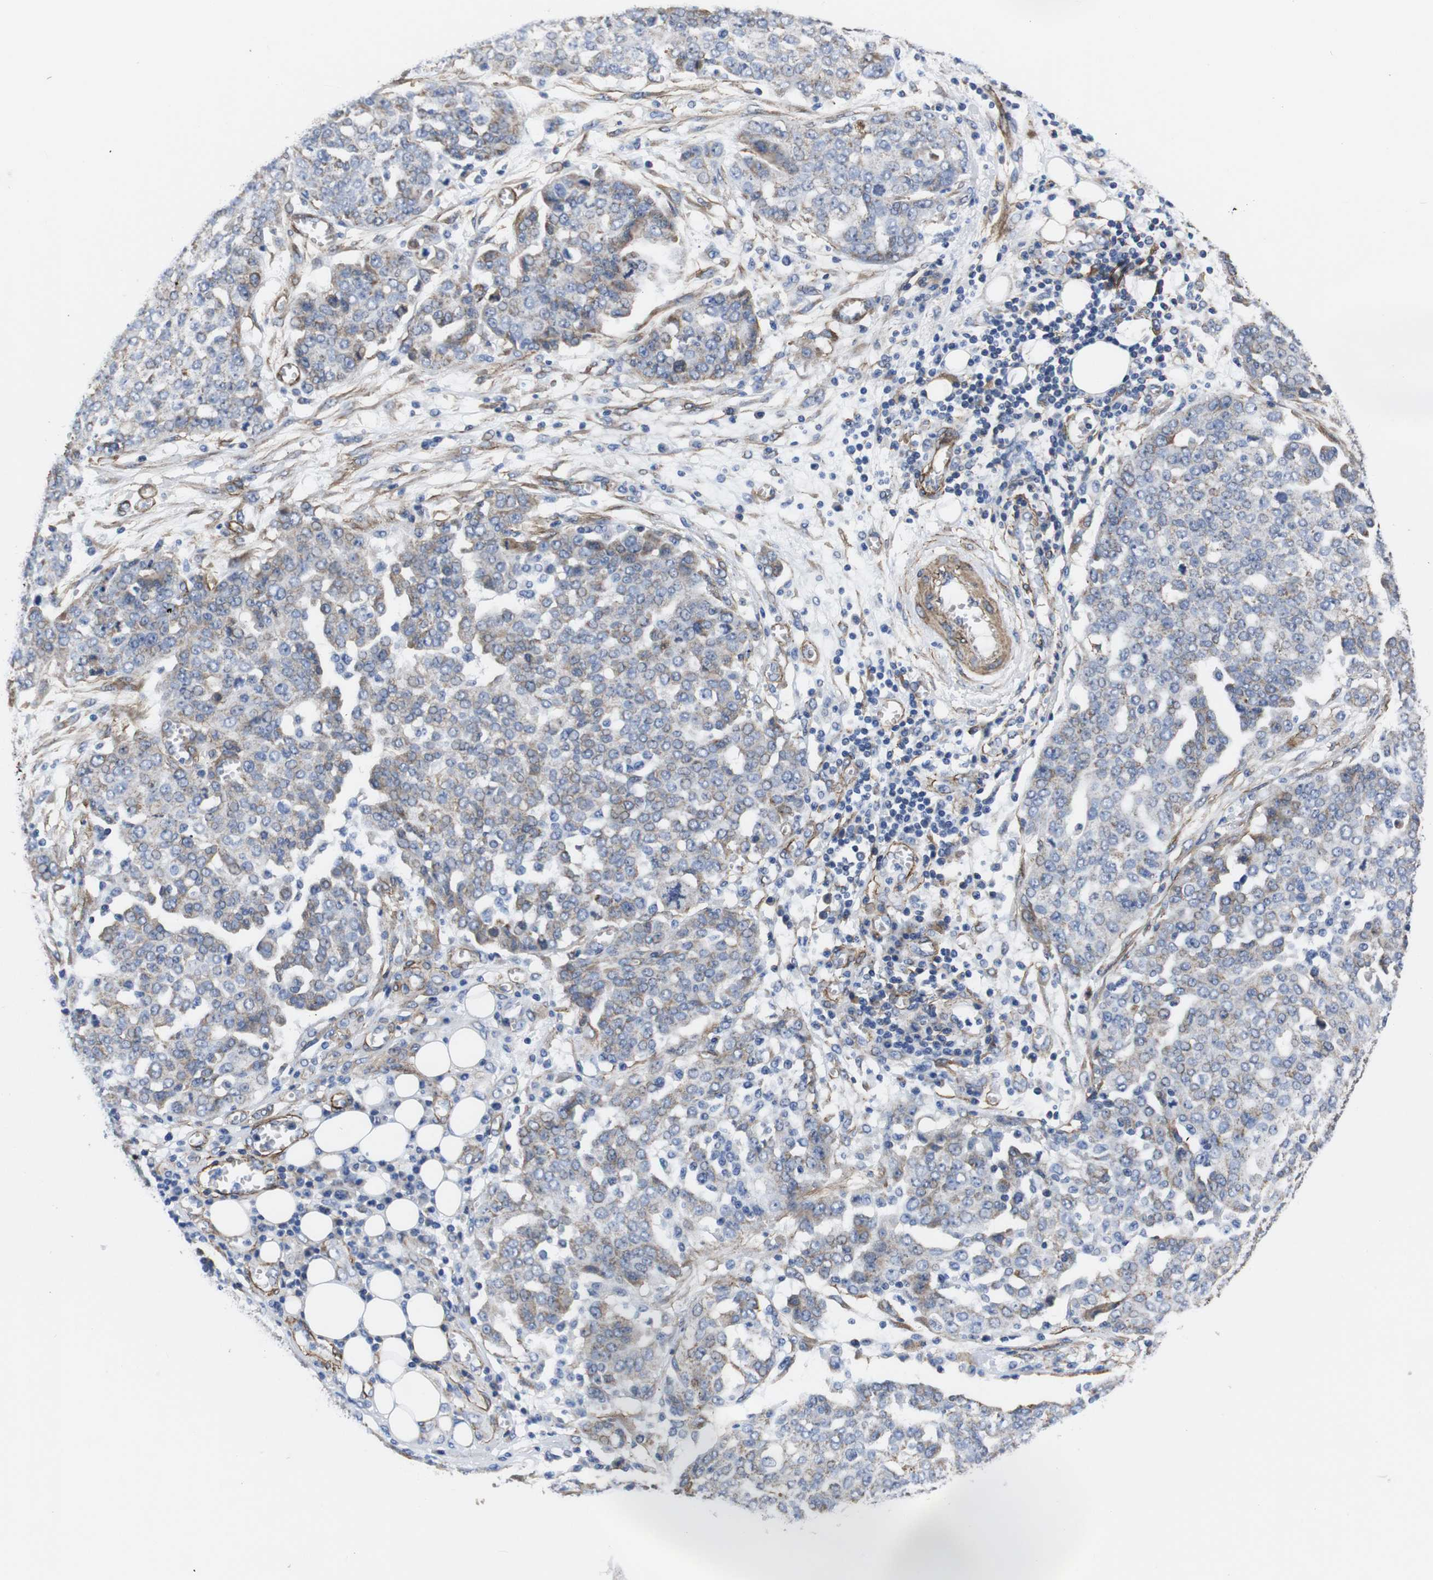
{"staining": {"intensity": "weak", "quantity": ">75%", "location": "cytoplasmic/membranous"}, "tissue": "ovarian cancer", "cell_type": "Tumor cells", "image_type": "cancer", "snomed": [{"axis": "morphology", "description": "Cystadenocarcinoma, serous, NOS"}, {"axis": "topography", "description": "Soft tissue"}, {"axis": "topography", "description": "Ovary"}], "caption": "Immunohistochemical staining of serous cystadenocarcinoma (ovarian) reveals low levels of weak cytoplasmic/membranous positivity in about >75% of tumor cells.", "gene": "WNT10A", "patient": {"sex": "female", "age": 57}}